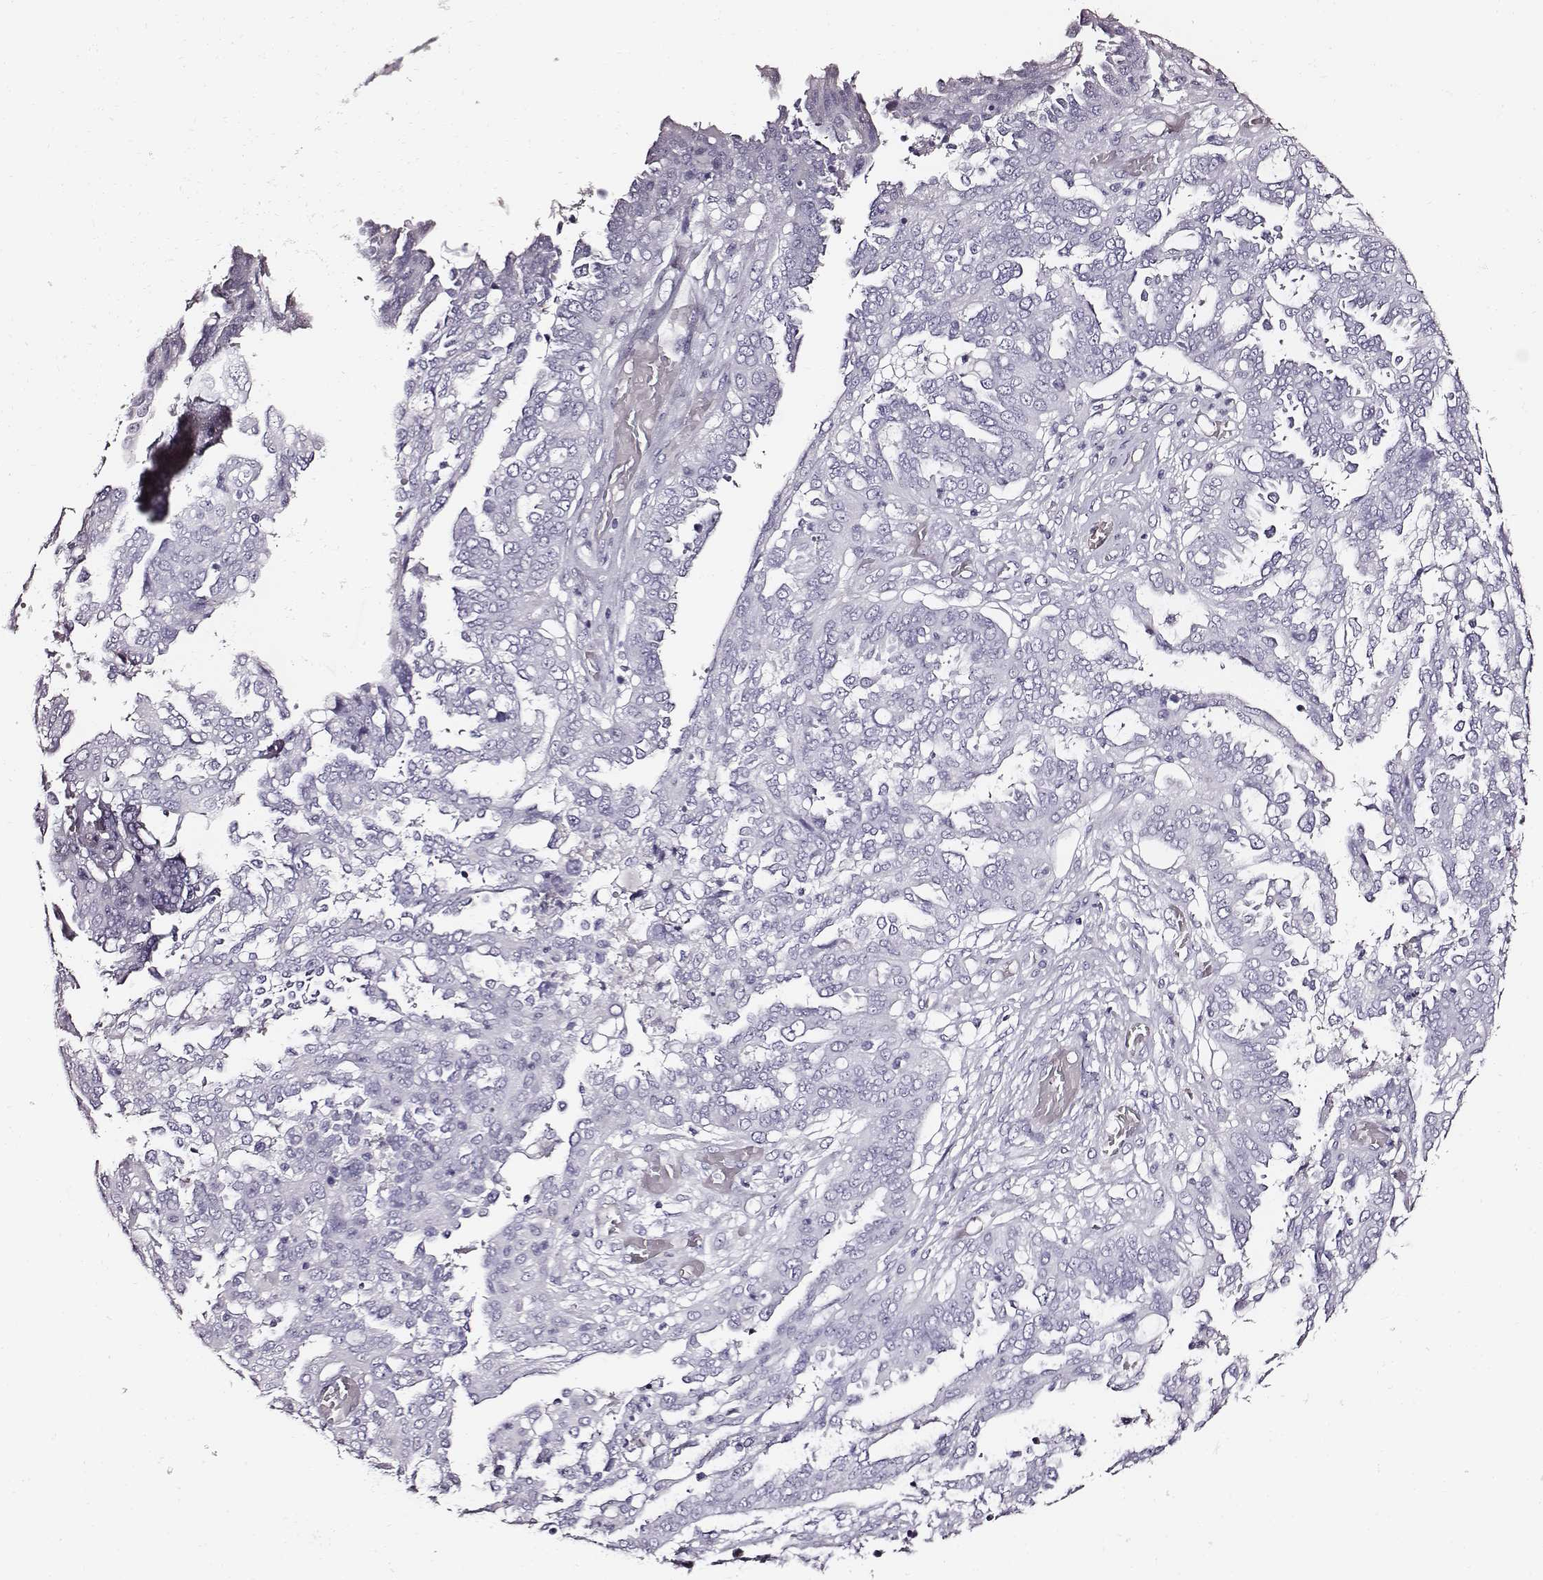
{"staining": {"intensity": "negative", "quantity": "none", "location": "none"}, "tissue": "ovarian cancer", "cell_type": "Tumor cells", "image_type": "cancer", "snomed": [{"axis": "morphology", "description": "Cystadenocarcinoma, serous, NOS"}, {"axis": "topography", "description": "Ovary"}], "caption": "A high-resolution image shows immunohistochemistry (IHC) staining of ovarian serous cystadenocarcinoma, which shows no significant expression in tumor cells. (DAB immunohistochemistry, high magnification).", "gene": "DPEP1", "patient": {"sex": "female", "age": 67}}